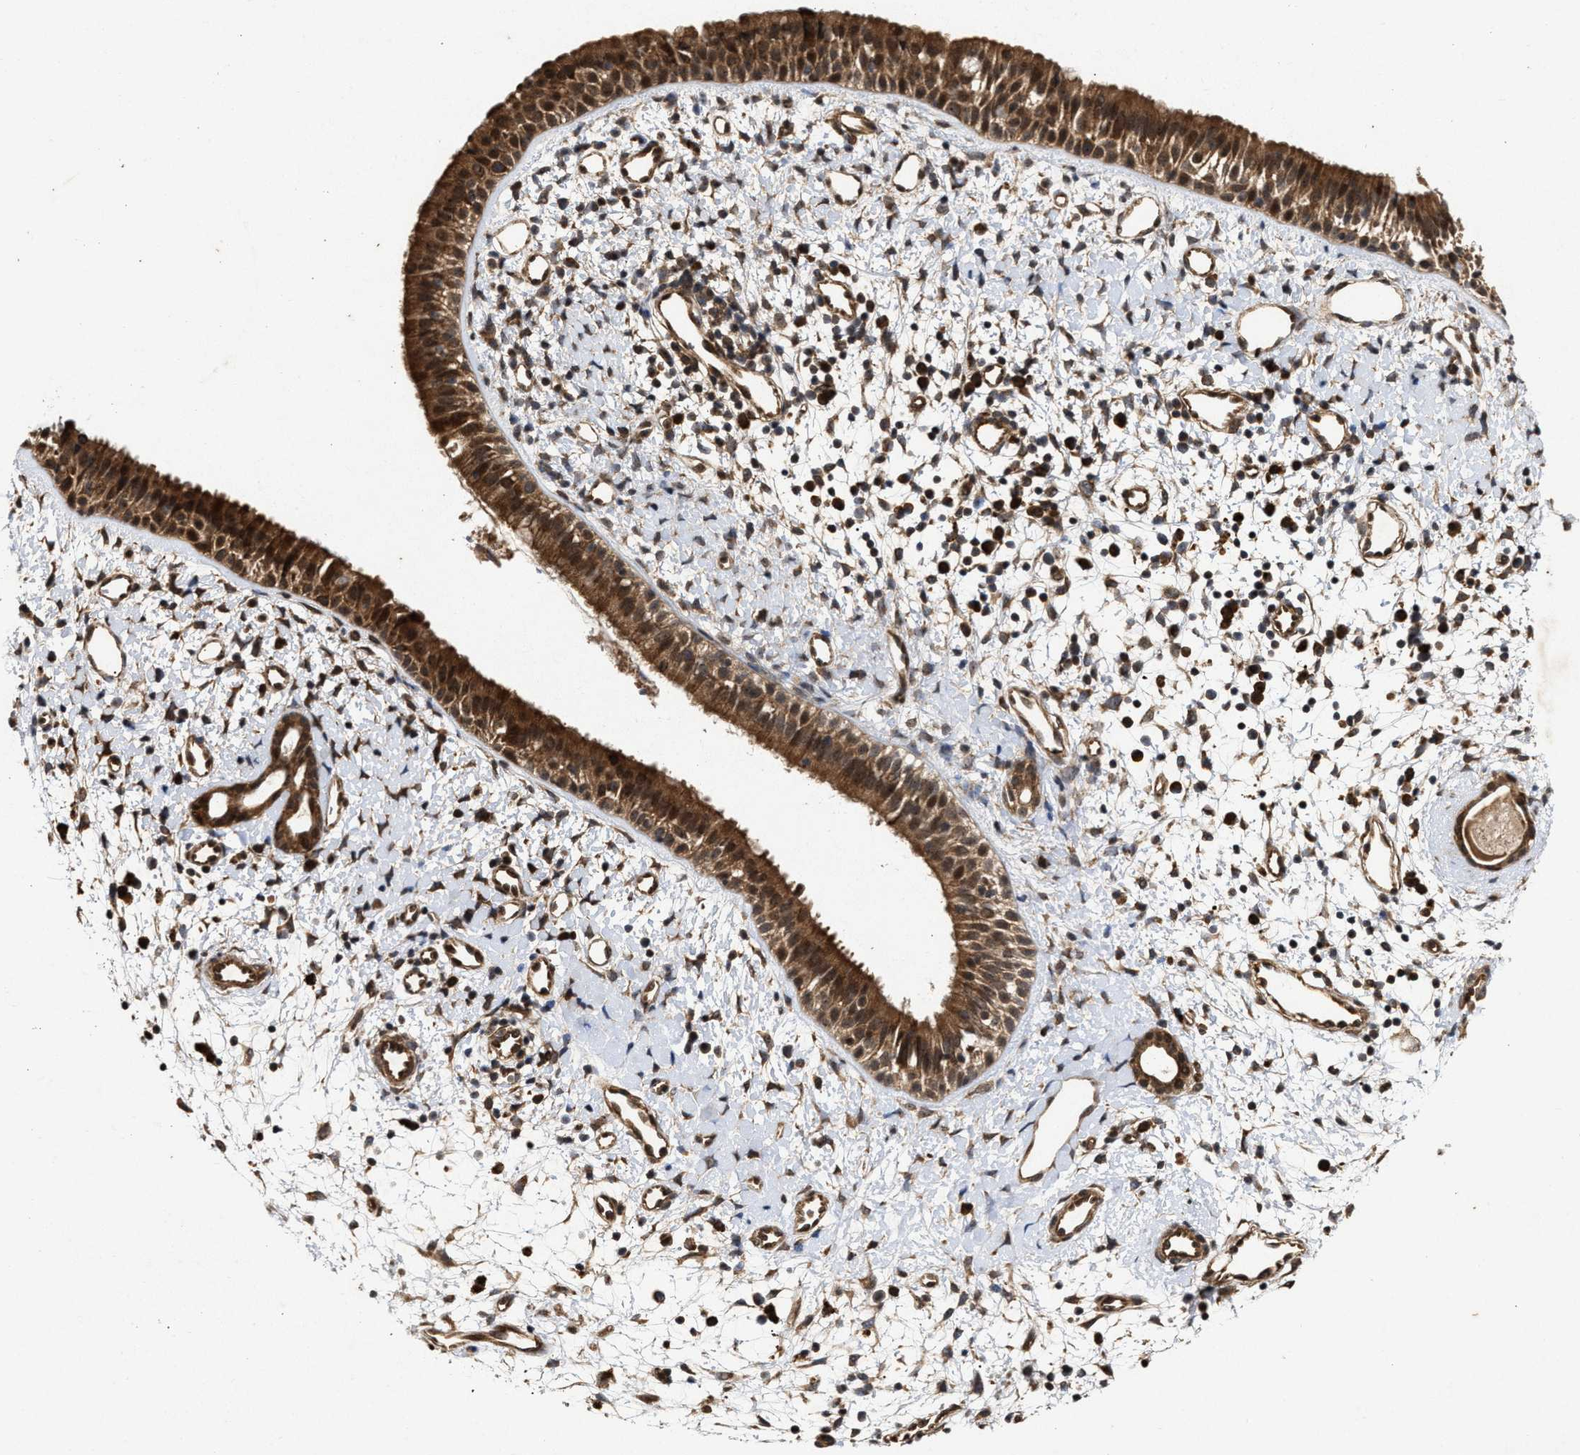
{"staining": {"intensity": "strong", "quantity": ">75%", "location": "cytoplasmic/membranous"}, "tissue": "nasopharynx", "cell_type": "Respiratory epithelial cells", "image_type": "normal", "snomed": [{"axis": "morphology", "description": "Normal tissue, NOS"}, {"axis": "topography", "description": "Nasopharynx"}], "caption": "A micrograph showing strong cytoplasmic/membranous expression in approximately >75% of respiratory epithelial cells in benign nasopharynx, as visualized by brown immunohistochemical staining.", "gene": "CFLAR", "patient": {"sex": "male", "age": 22}}